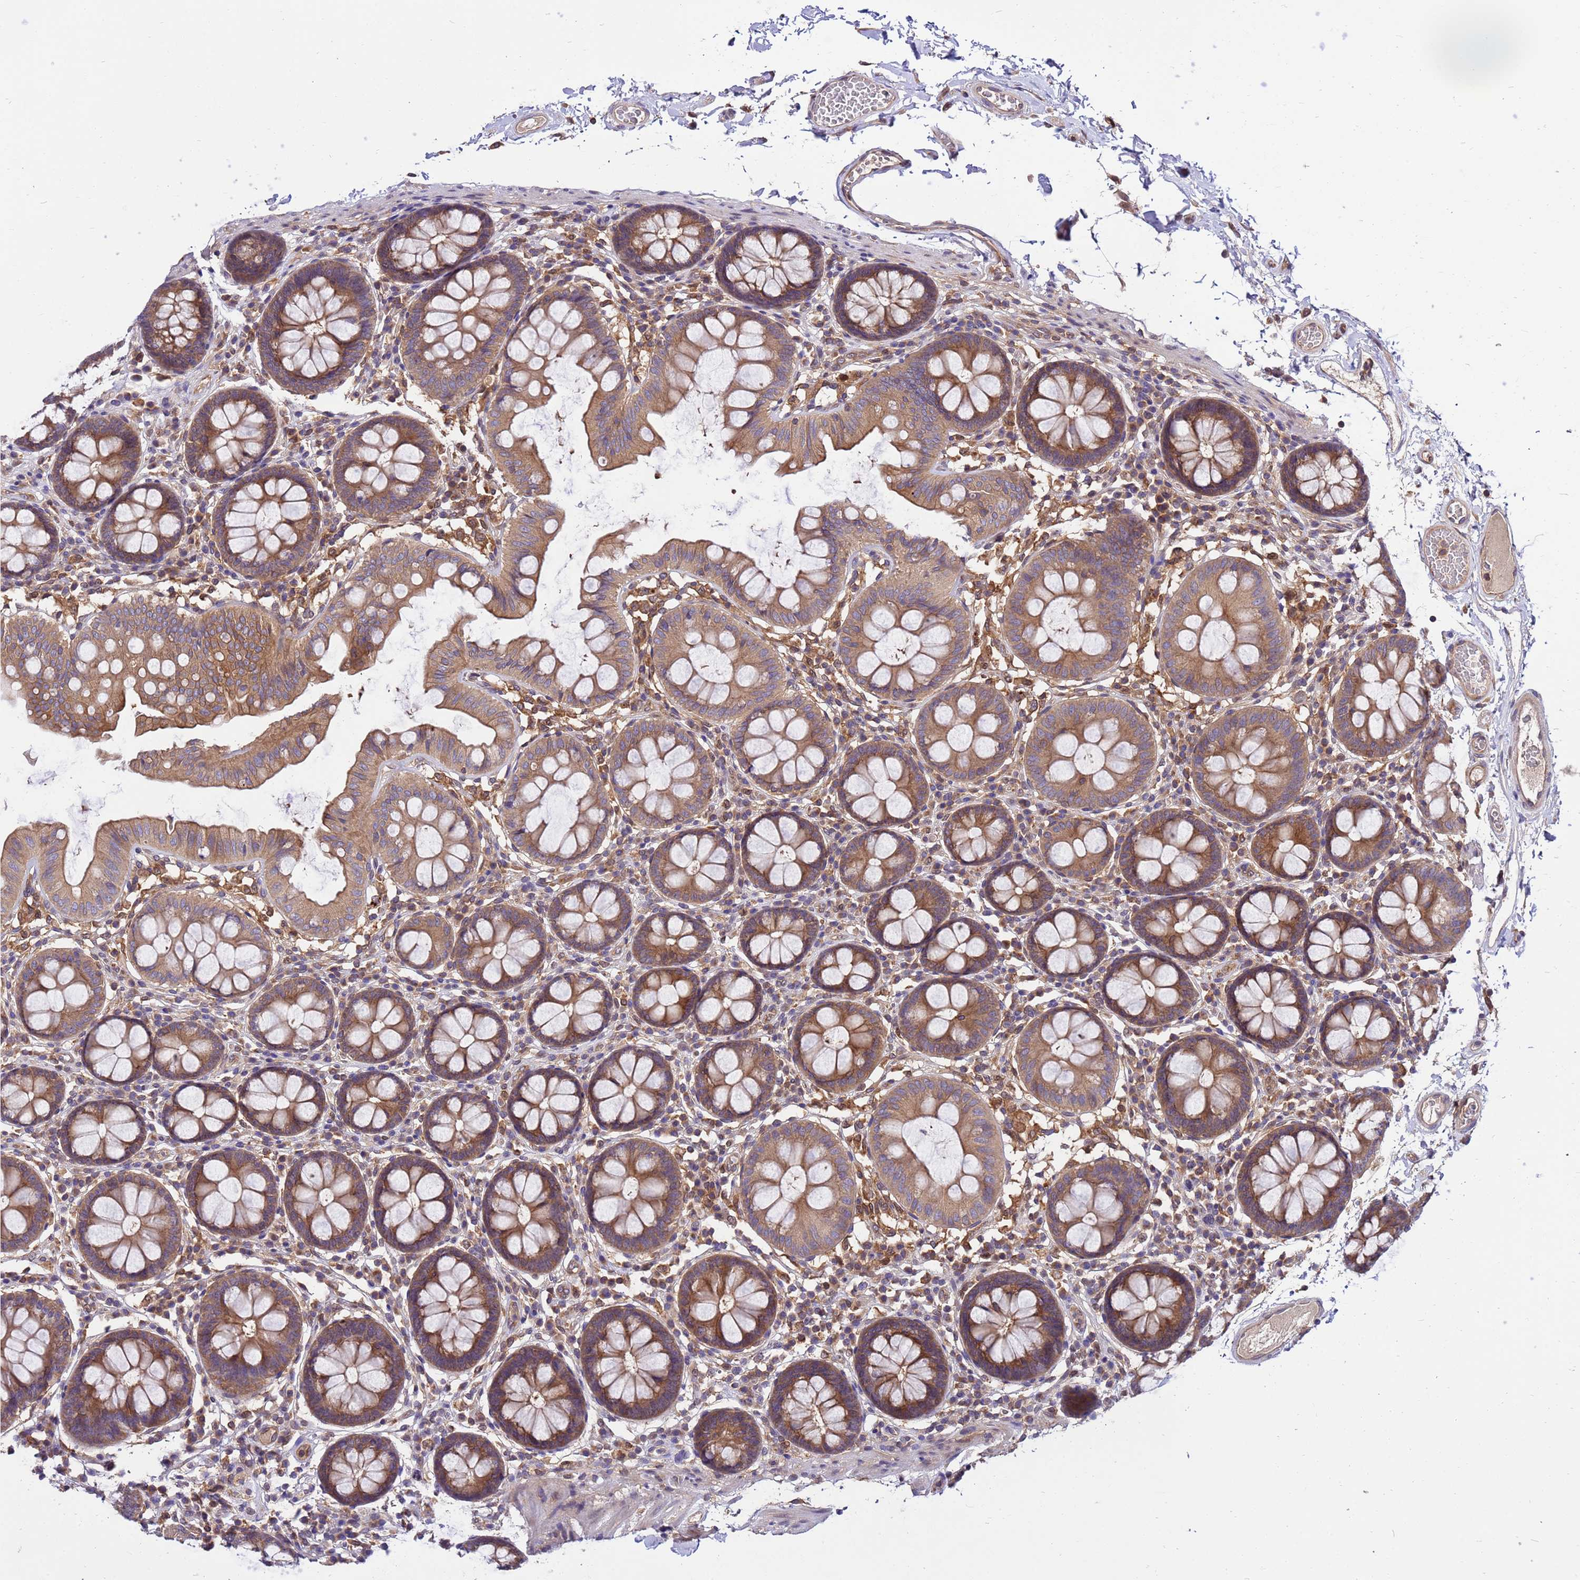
{"staining": {"intensity": "moderate", "quantity": ">75%", "location": "cytoplasmic/membranous"}, "tissue": "colon", "cell_type": "Endothelial cells", "image_type": "normal", "snomed": [{"axis": "morphology", "description": "Normal tissue, NOS"}, {"axis": "topography", "description": "Colon"}], "caption": "Immunohistochemistry photomicrograph of normal colon: colon stained using IHC shows medium levels of moderate protein expression localized specifically in the cytoplasmic/membranous of endothelial cells, appearing as a cytoplasmic/membranous brown color.", "gene": "GET3", "patient": {"sex": "male", "age": 84}}